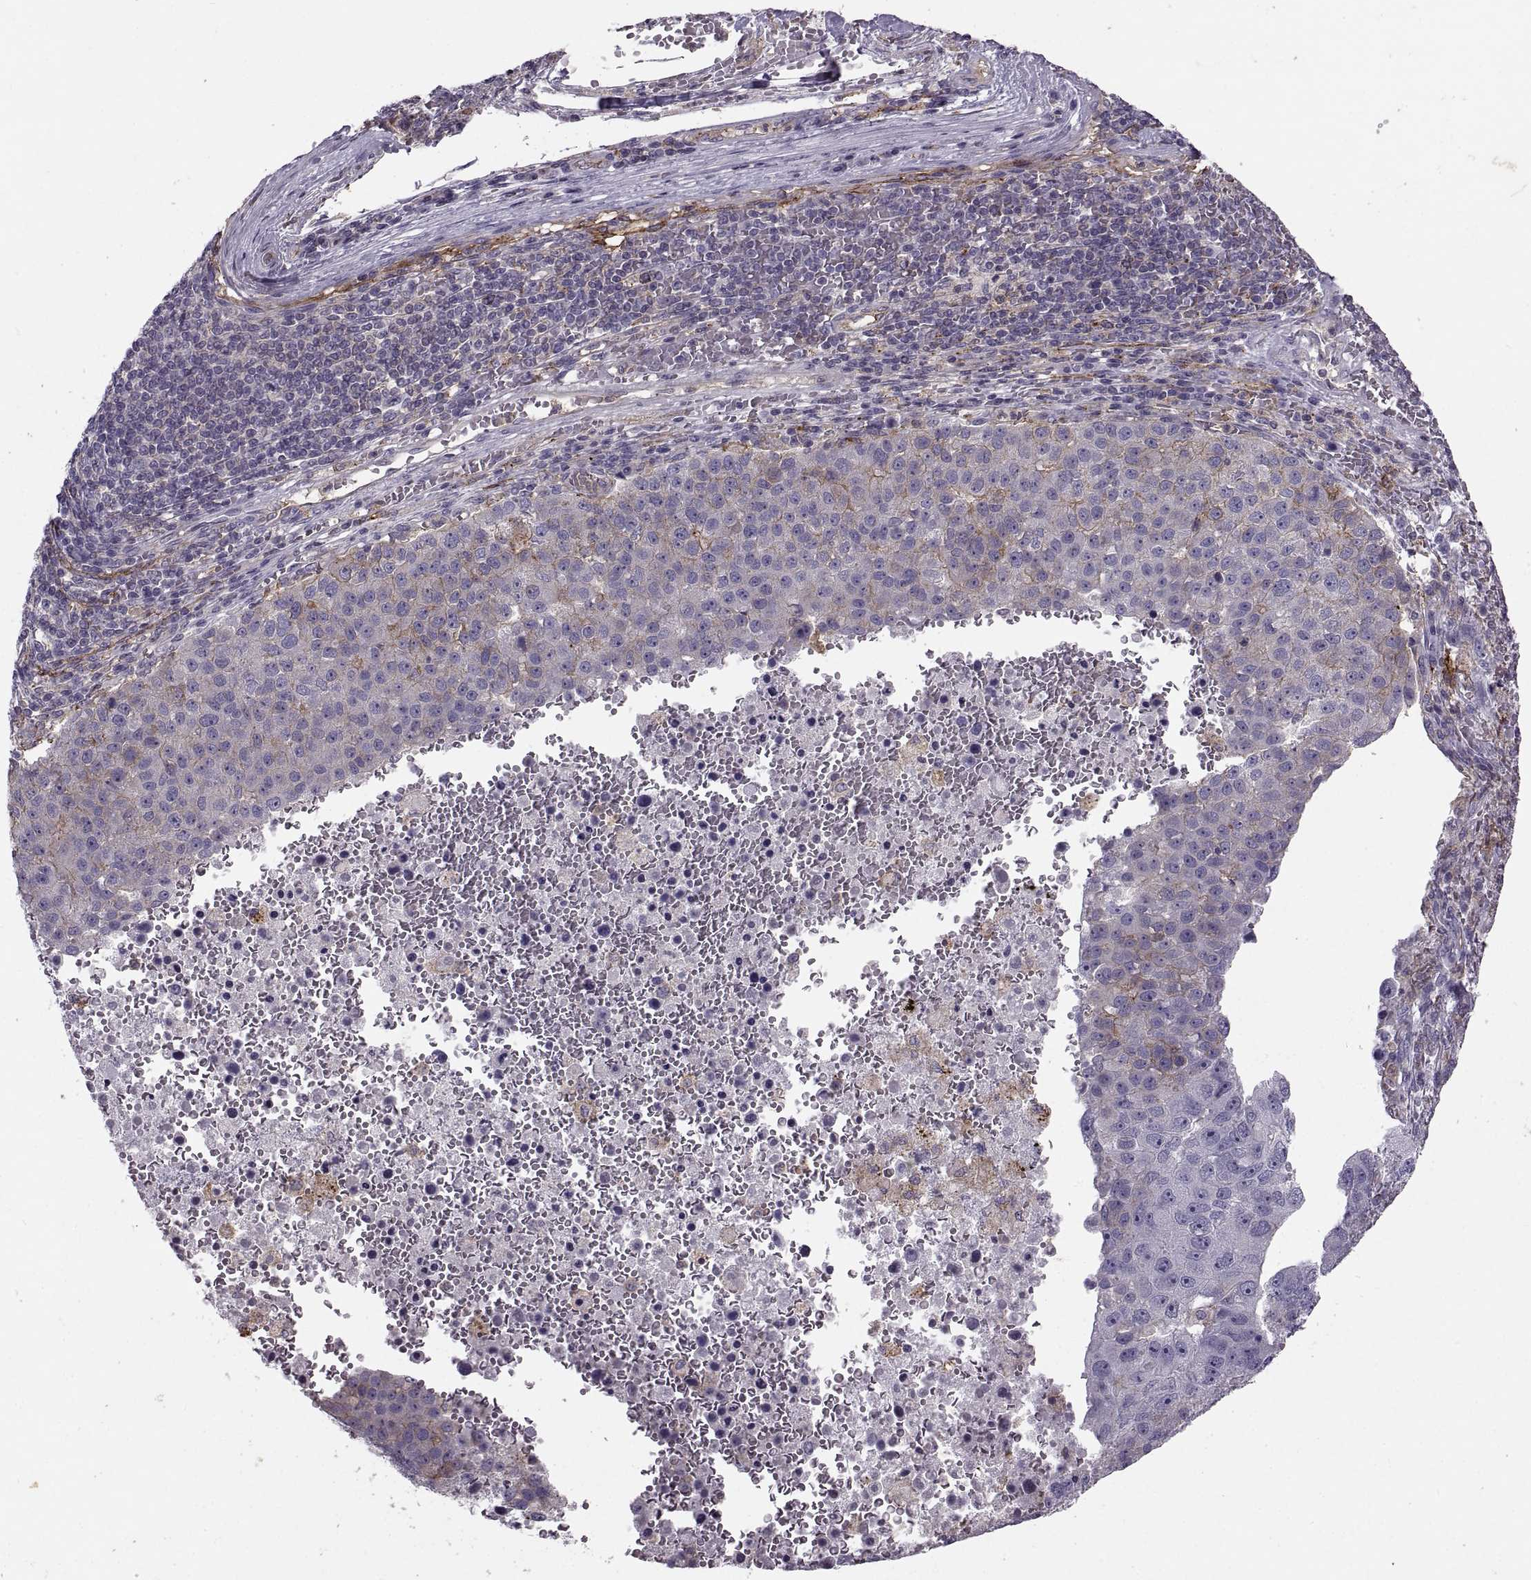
{"staining": {"intensity": "negative", "quantity": "none", "location": "none"}, "tissue": "pancreatic cancer", "cell_type": "Tumor cells", "image_type": "cancer", "snomed": [{"axis": "morphology", "description": "Adenocarcinoma, NOS"}, {"axis": "topography", "description": "Pancreas"}], "caption": "DAB (3,3'-diaminobenzidine) immunohistochemical staining of pancreatic adenocarcinoma exhibits no significant expression in tumor cells.", "gene": "RALB", "patient": {"sex": "female", "age": 61}}